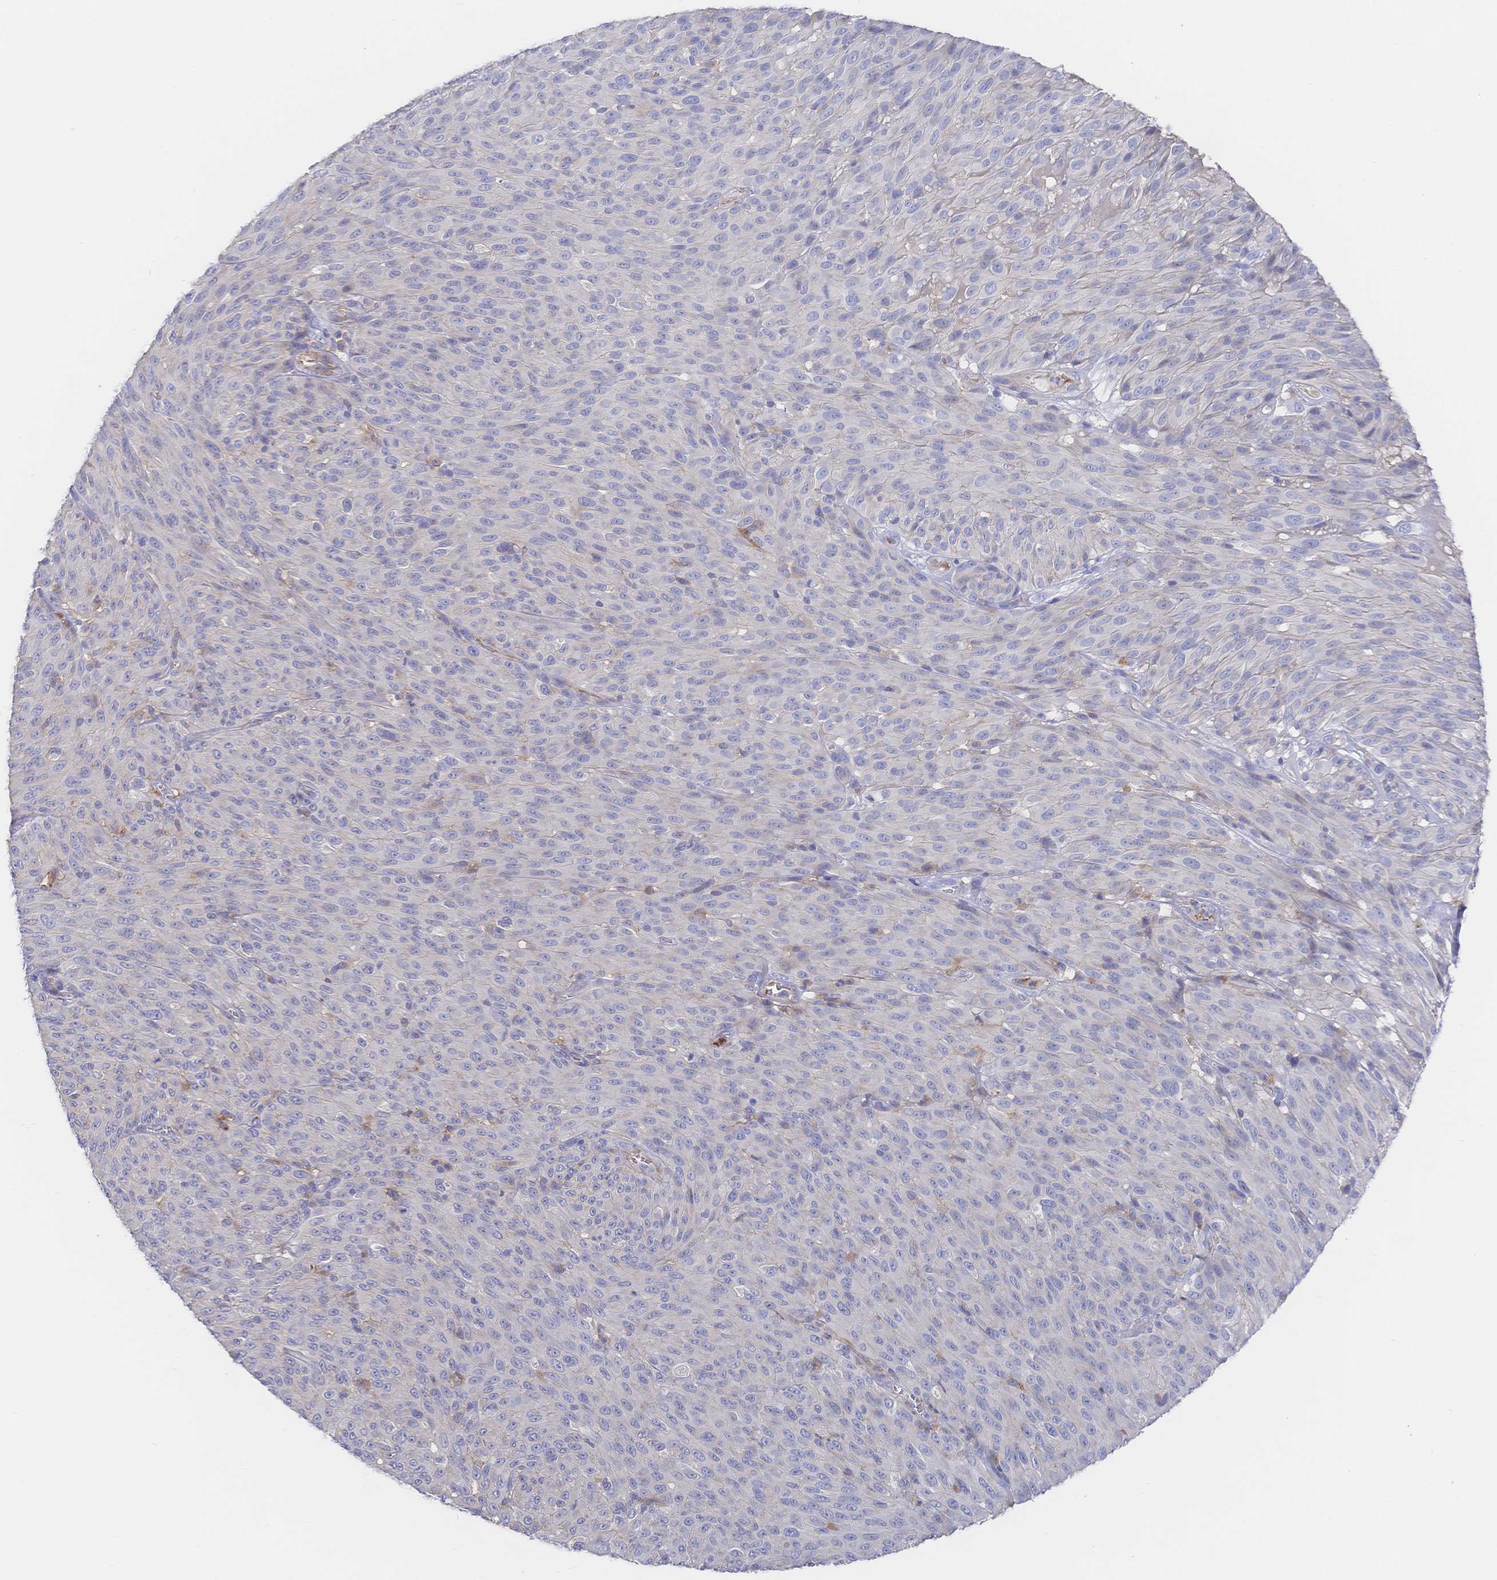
{"staining": {"intensity": "negative", "quantity": "none", "location": "none"}, "tissue": "melanoma", "cell_type": "Tumor cells", "image_type": "cancer", "snomed": [{"axis": "morphology", "description": "Malignant melanoma, NOS"}, {"axis": "topography", "description": "Skin"}], "caption": "Immunohistochemistry (IHC) photomicrograph of neoplastic tissue: malignant melanoma stained with DAB reveals no significant protein expression in tumor cells.", "gene": "F11R", "patient": {"sex": "male", "age": 85}}